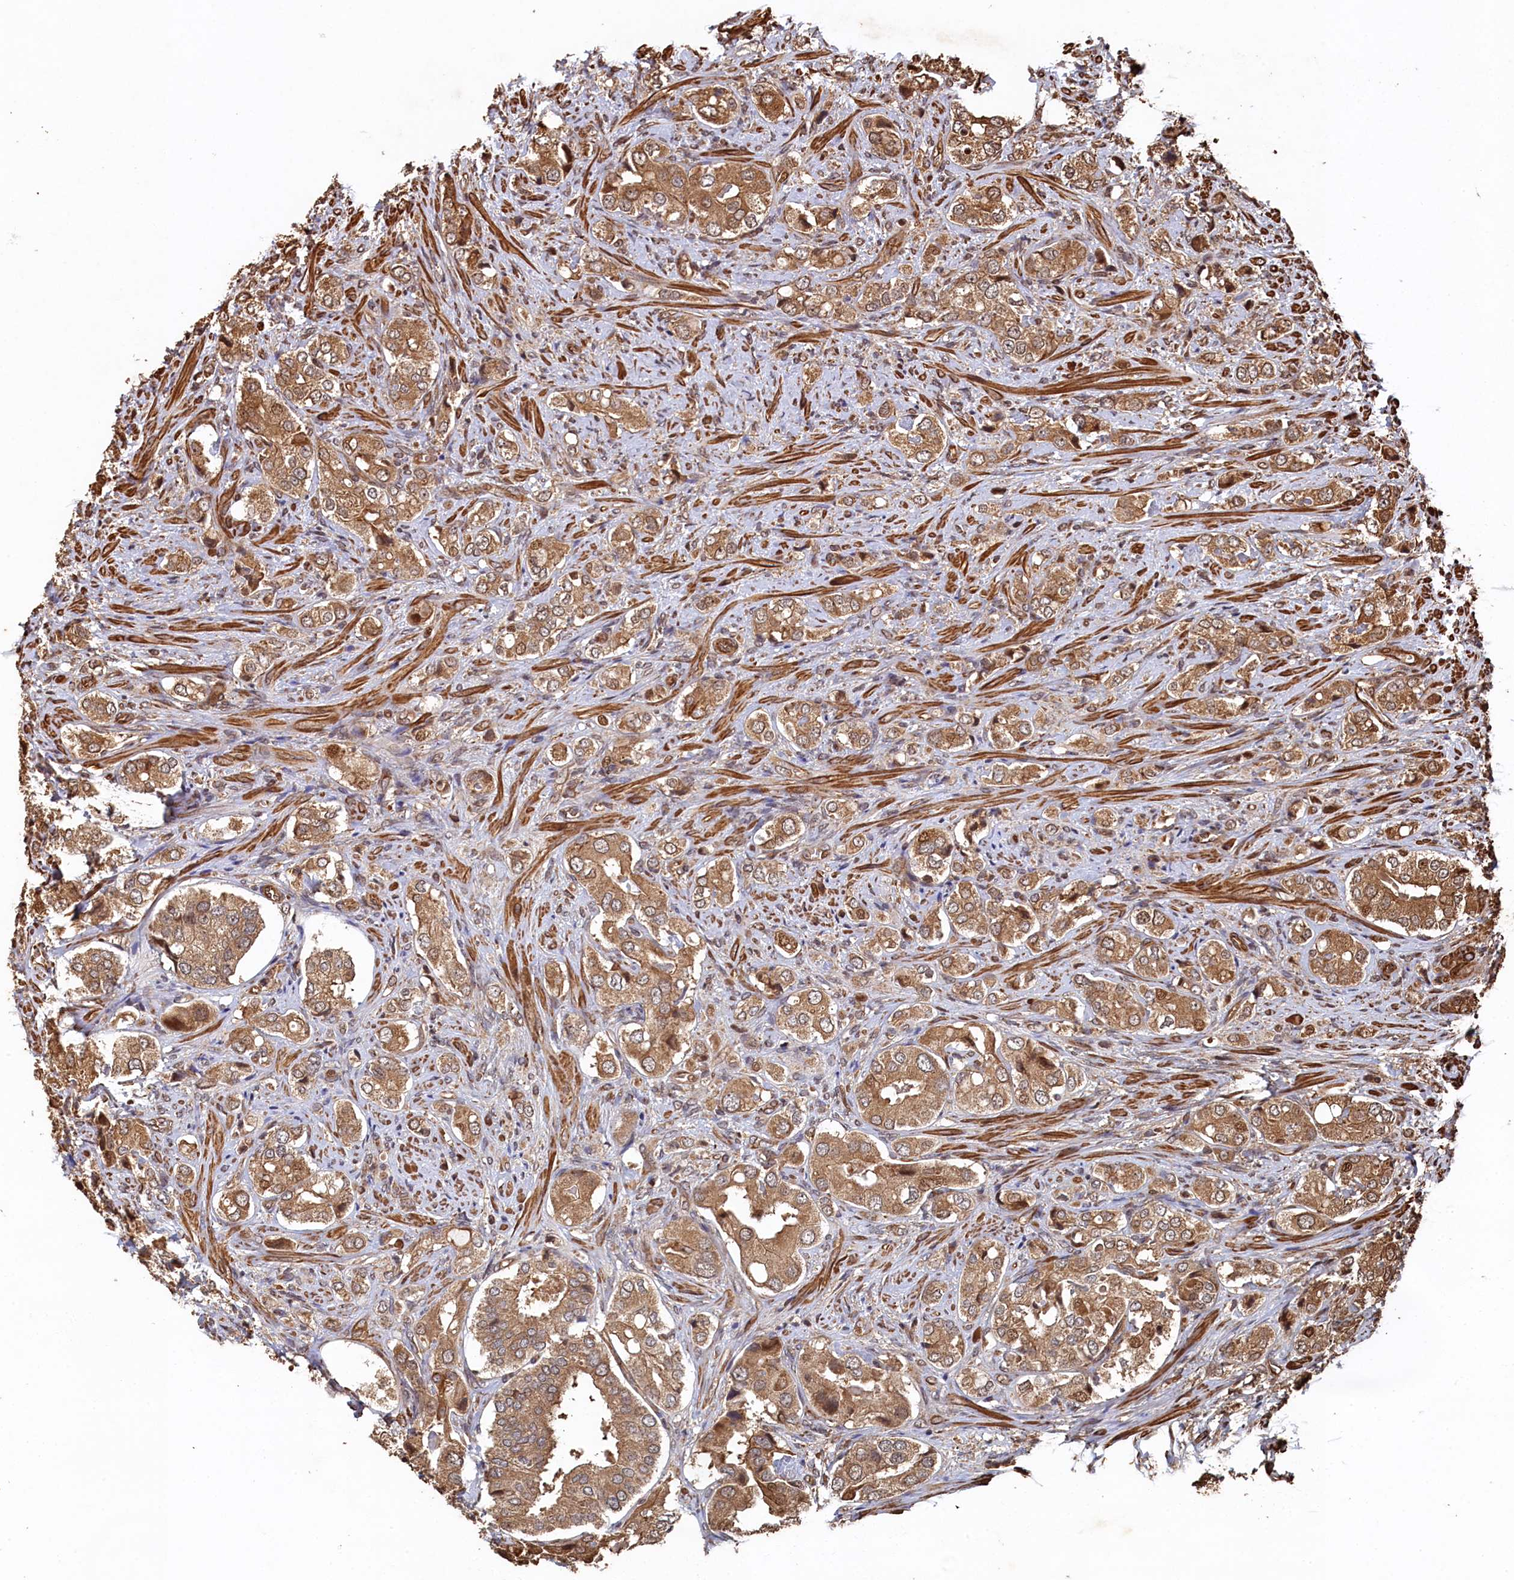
{"staining": {"intensity": "moderate", "quantity": ">75%", "location": "cytoplasmic/membranous"}, "tissue": "prostate cancer", "cell_type": "Tumor cells", "image_type": "cancer", "snomed": [{"axis": "morphology", "description": "Adenocarcinoma, High grade"}, {"axis": "topography", "description": "Prostate"}], "caption": "Immunohistochemical staining of human high-grade adenocarcinoma (prostate) shows medium levels of moderate cytoplasmic/membranous staining in approximately >75% of tumor cells. (Stains: DAB (3,3'-diaminobenzidine) in brown, nuclei in blue, Microscopy: brightfield microscopy at high magnification).", "gene": "PIGN", "patient": {"sex": "male", "age": 65}}